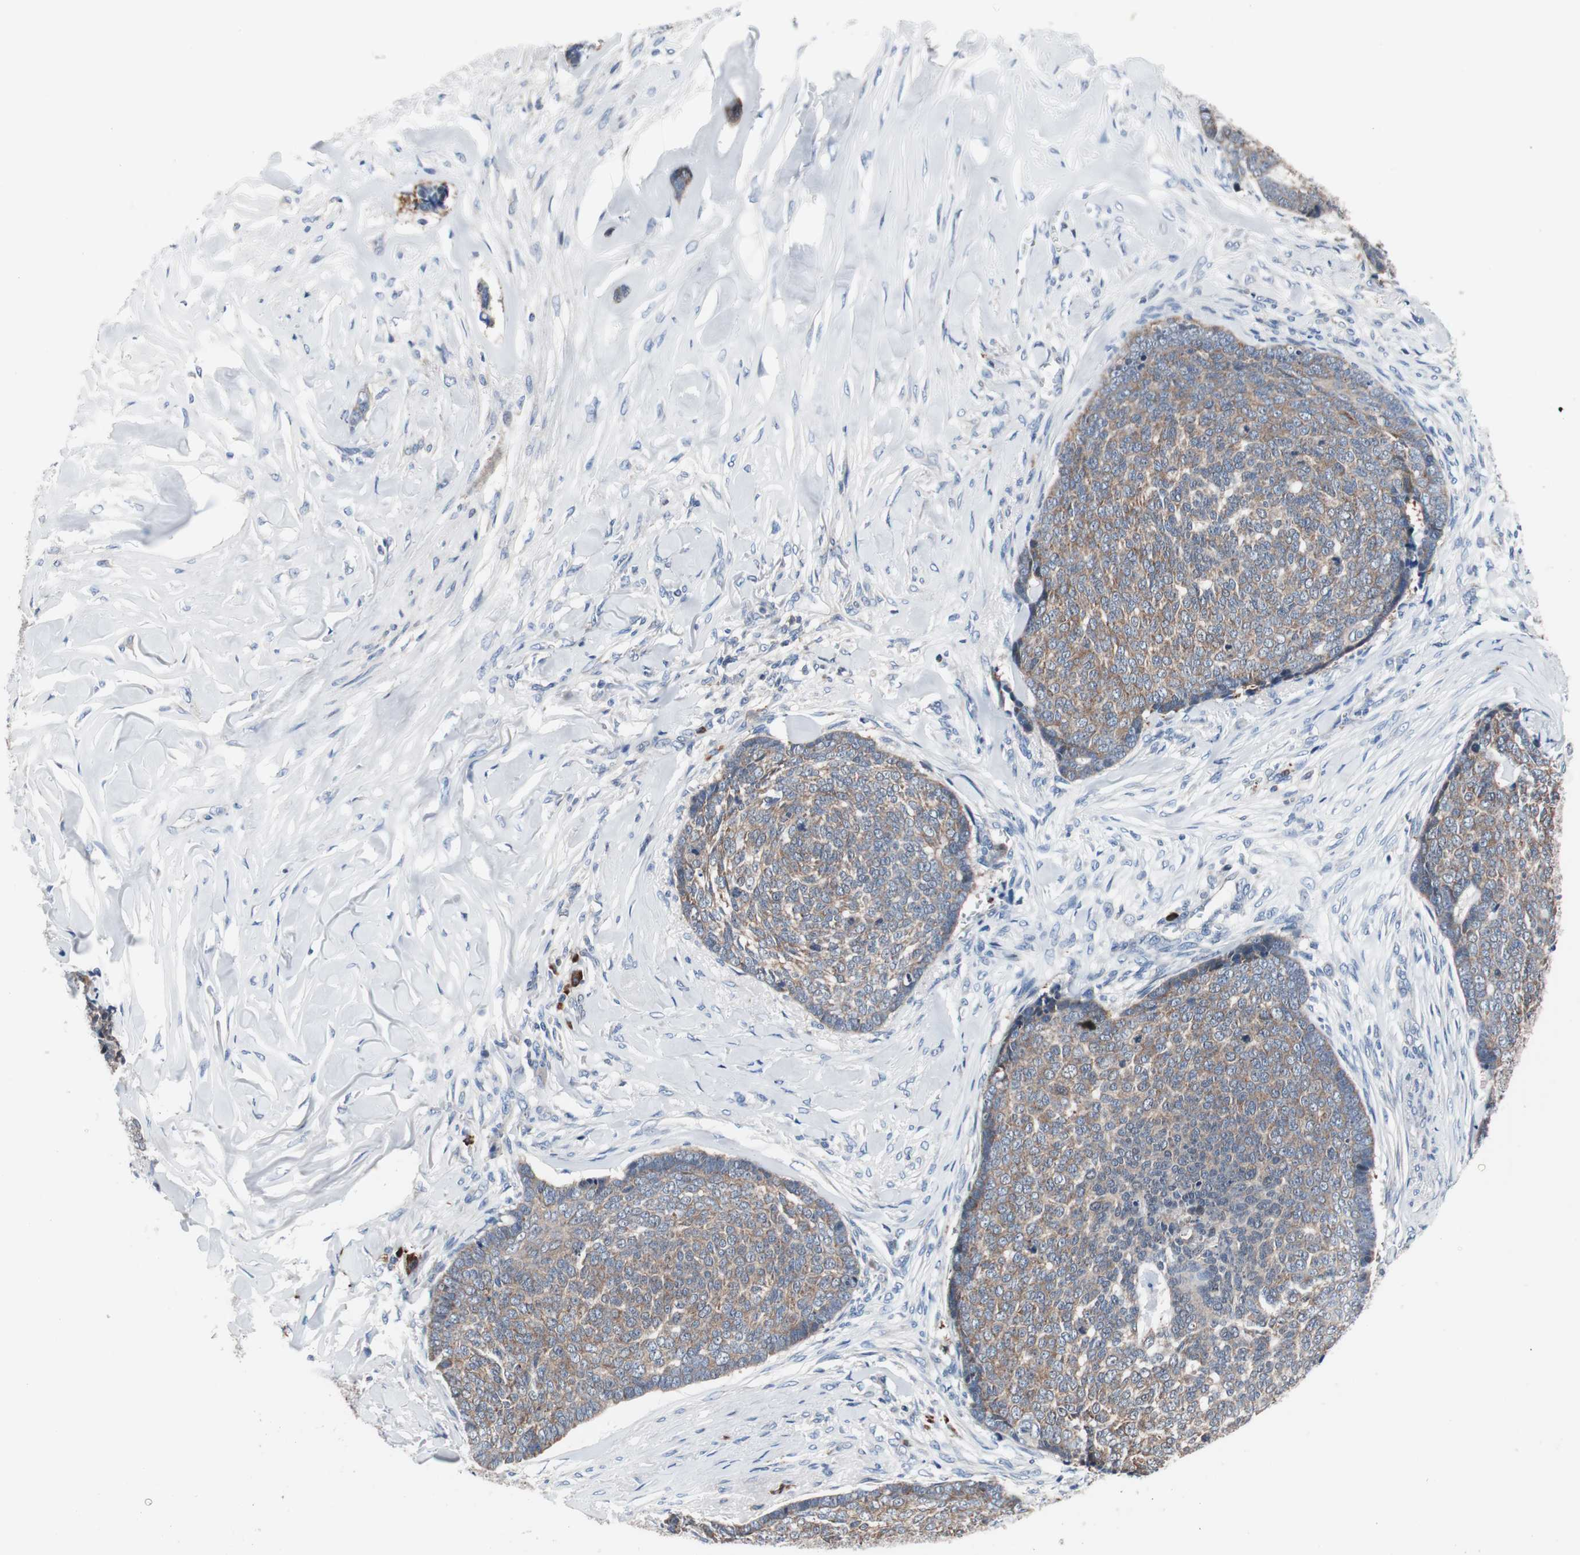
{"staining": {"intensity": "moderate", "quantity": ">75%", "location": "cytoplasmic/membranous"}, "tissue": "skin cancer", "cell_type": "Tumor cells", "image_type": "cancer", "snomed": [{"axis": "morphology", "description": "Basal cell carcinoma"}, {"axis": "topography", "description": "Skin"}], "caption": "Approximately >75% of tumor cells in human skin cancer (basal cell carcinoma) exhibit moderate cytoplasmic/membranous protein positivity as visualized by brown immunohistochemical staining.", "gene": "PRDX2", "patient": {"sex": "male", "age": 84}}